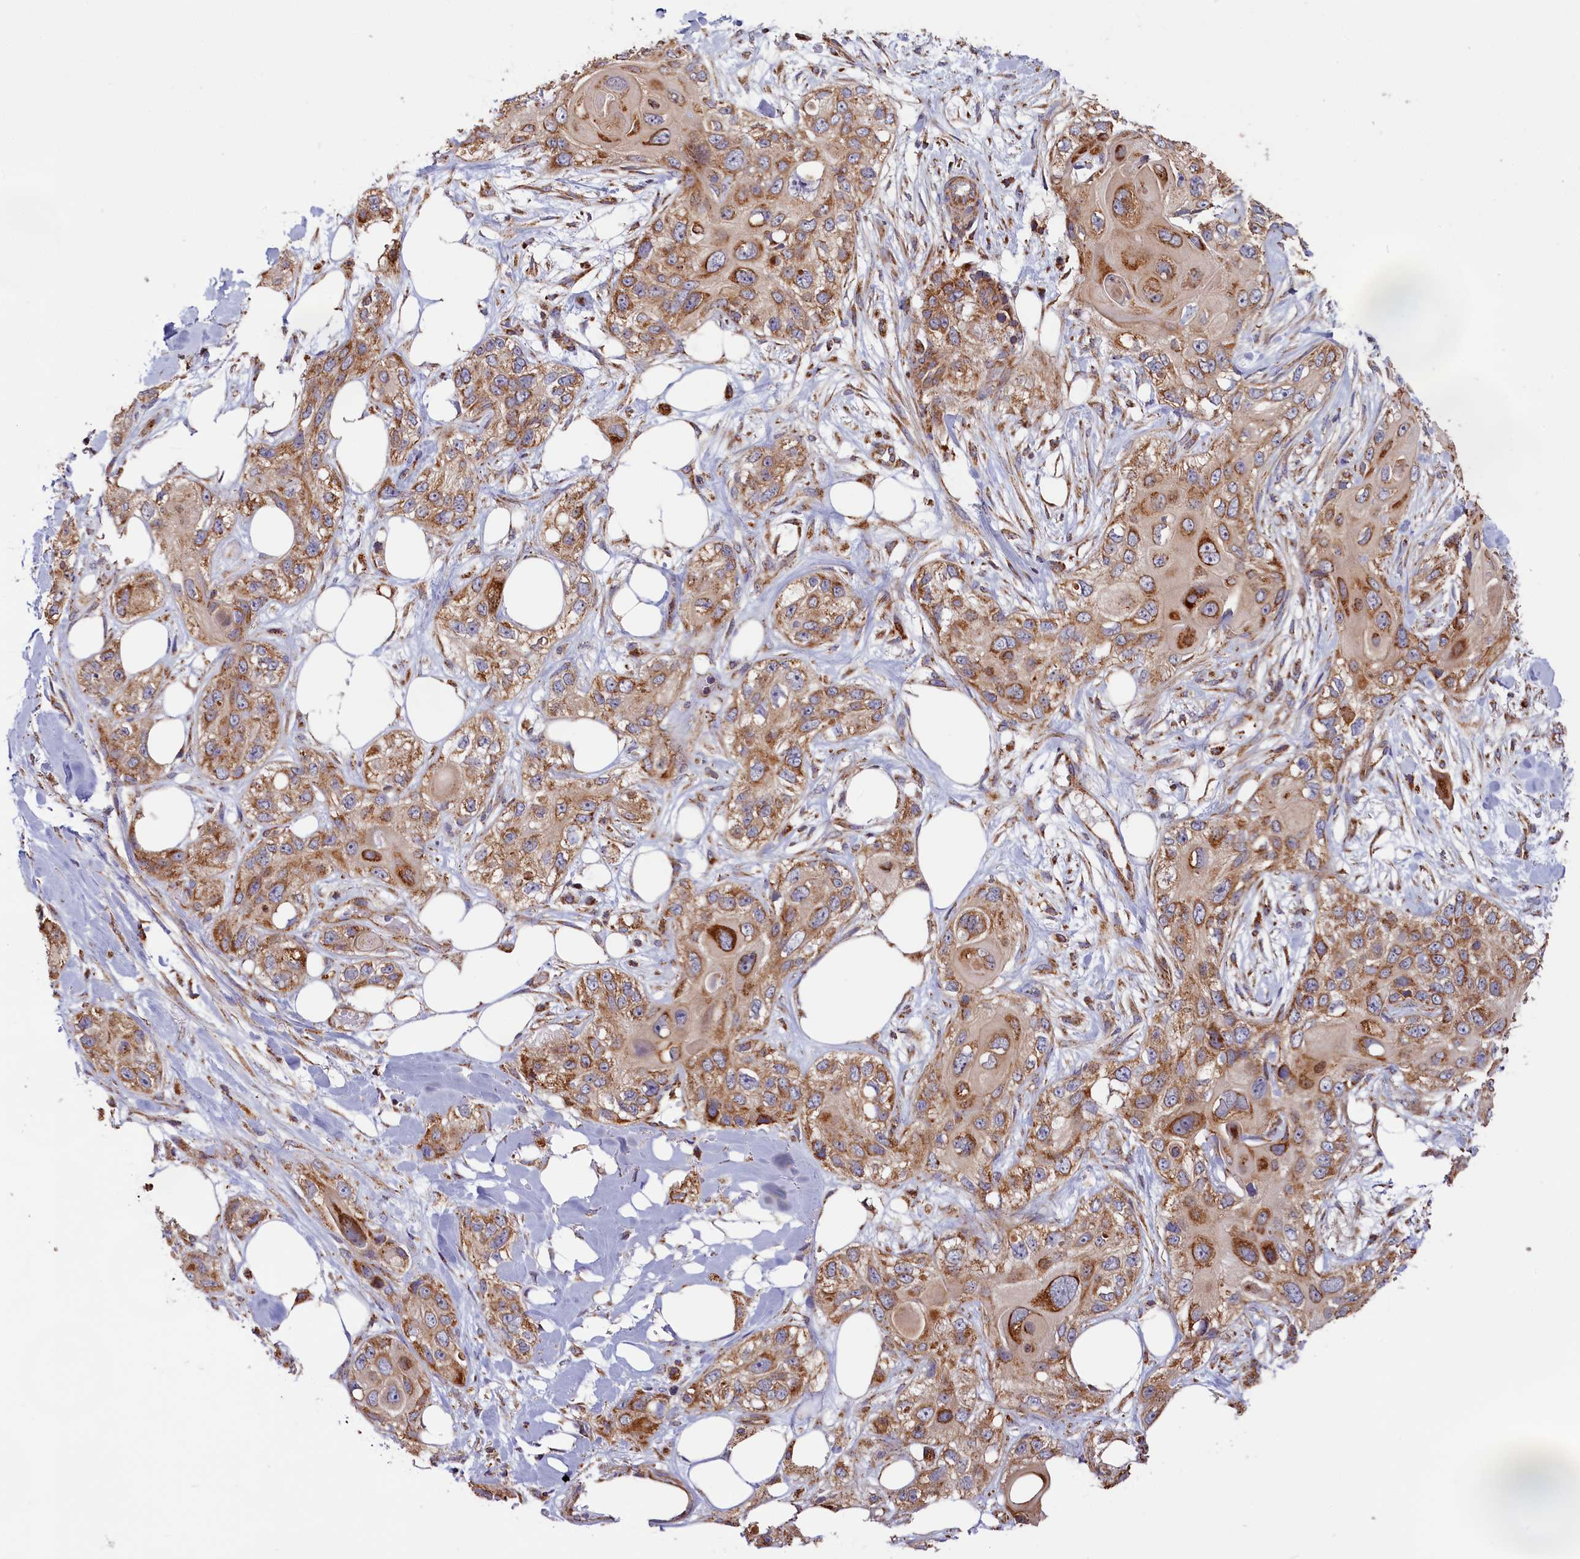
{"staining": {"intensity": "strong", "quantity": "25%-75%", "location": "cytoplasmic/membranous"}, "tissue": "skin cancer", "cell_type": "Tumor cells", "image_type": "cancer", "snomed": [{"axis": "morphology", "description": "Normal tissue, NOS"}, {"axis": "morphology", "description": "Squamous cell carcinoma, NOS"}, {"axis": "topography", "description": "Skin"}], "caption": "Protein expression analysis of squamous cell carcinoma (skin) displays strong cytoplasmic/membranous expression in about 25%-75% of tumor cells.", "gene": "MACROD1", "patient": {"sex": "male", "age": 72}}